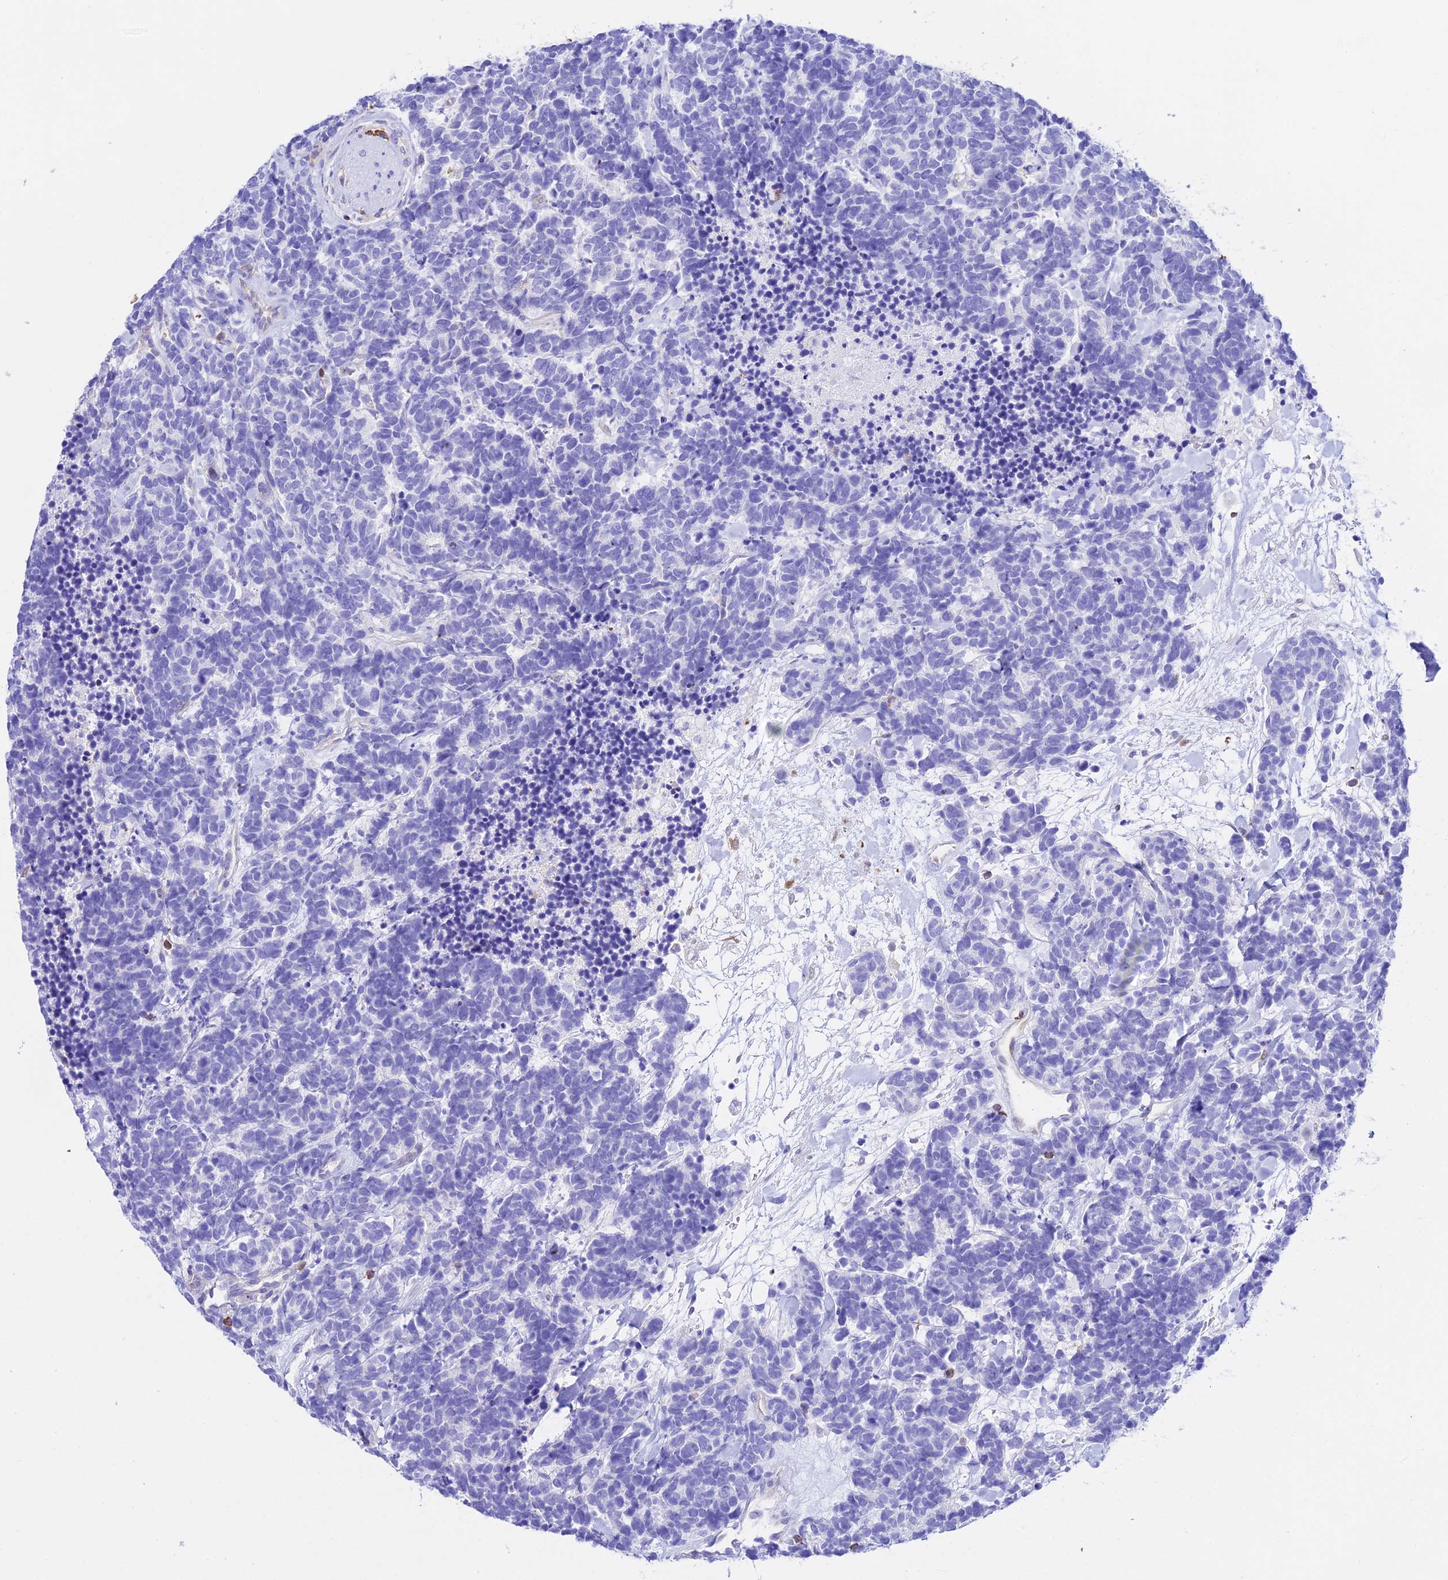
{"staining": {"intensity": "negative", "quantity": "none", "location": "none"}, "tissue": "carcinoid", "cell_type": "Tumor cells", "image_type": "cancer", "snomed": [{"axis": "morphology", "description": "Carcinoma, NOS"}, {"axis": "morphology", "description": "Carcinoid, malignant, NOS"}, {"axis": "topography", "description": "Prostate"}], "caption": "DAB immunohistochemical staining of human carcinoid shows no significant expression in tumor cells. (DAB (3,3'-diaminobenzidine) immunohistochemistry with hematoxylin counter stain).", "gene": "S100A16", "patient": {"sex": "male", "age": 57}}